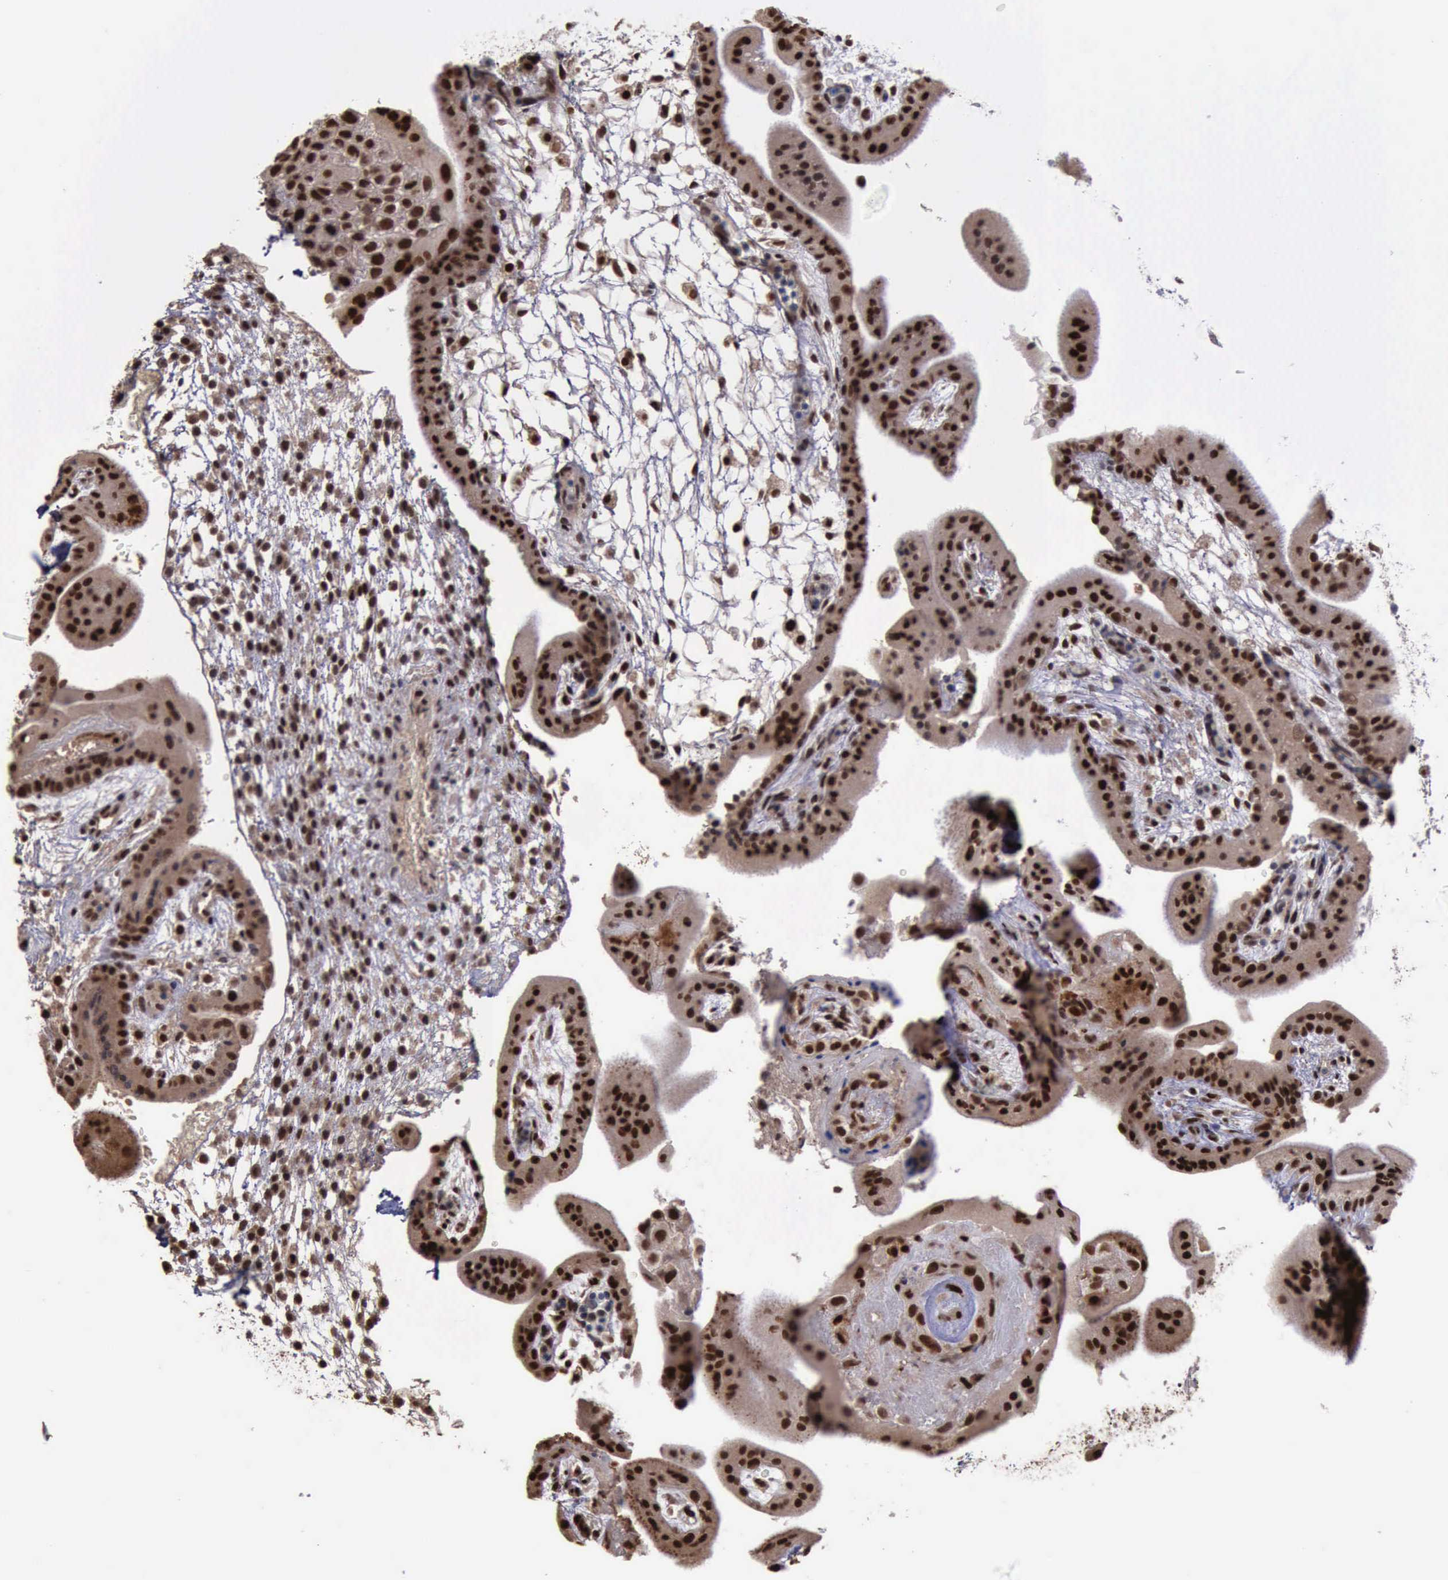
{"staining": {"intensity": "strong", "quantity": ">75%", "location": "cytoplasmic/membranous,nuclear"}, "tissue": "placenta", "cell_type": "Decidual cells", "image_type": "normal", "snomed": [{"axis": "morphology", "description": "Normal tissue, NOS"}, {"axis": "topography", "description": "Placenta"}], "caption": "DAB immunohistochemical staining of normal placenta exhibits strong cytoplasmic/membranous,nuclear protein staining in about >75% of decidual cells. (Brightfield microscopy of DAB IHC at high magnification).", "gene": "TRMT2A", "patient": {"sex": "female", "age": 35}}